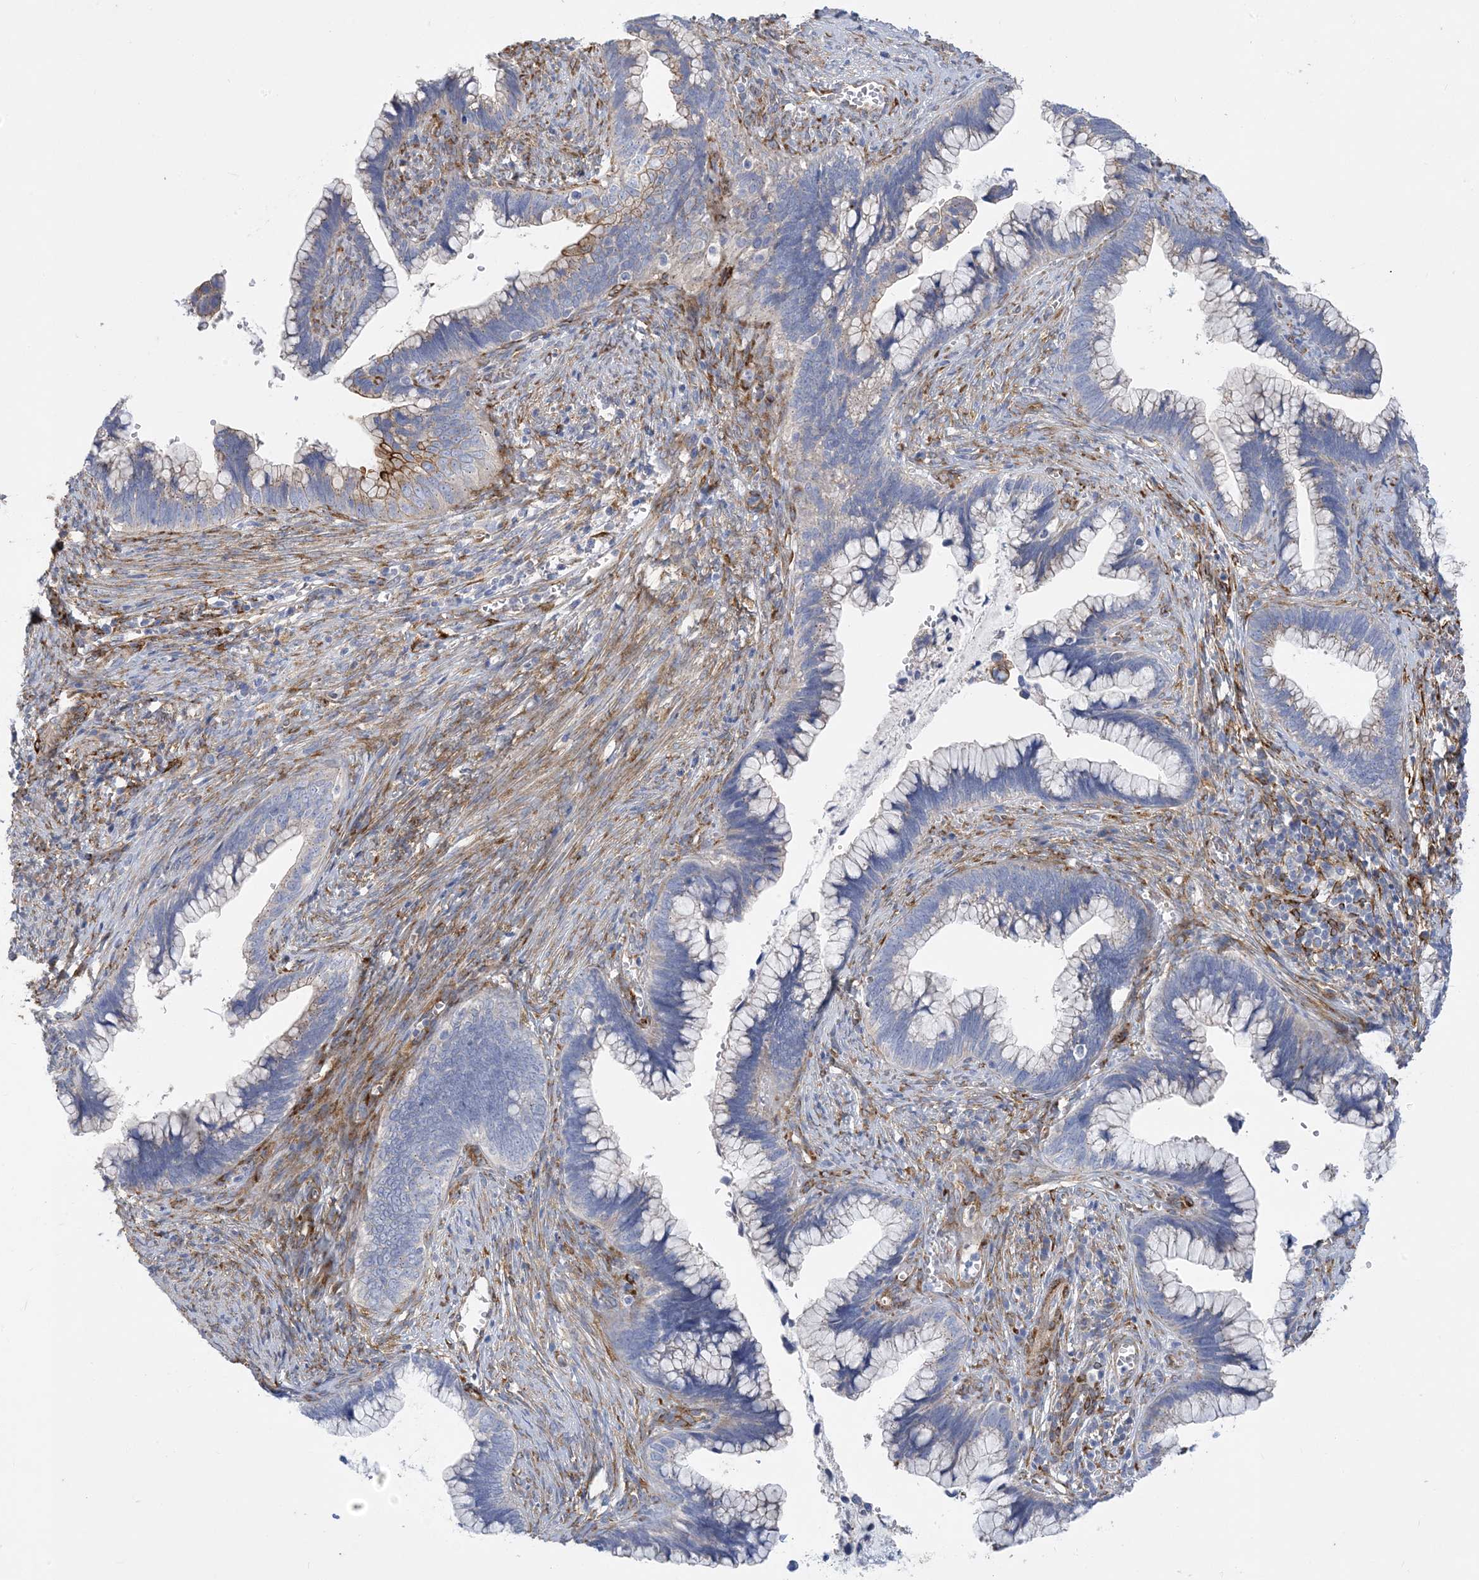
{"staining": {"intensity": "moderate", "quantity": "<25%", "location": "cytoplasmic/membranous"}, "tissue": "cervical cancer", "cell_type": "Tumor cells", "image_type": "cancer", "snomed": [{"axis": "morphology", "description": "Adenocarcinoma, NOS"}, {"axis": "topography", "description": "Cervix"}], "caption": "Protein staining of adenocarcinoma (cervical) tissue shows moderate cytoplasmic/membranous positivity in about <25% of tumor cells. (brown staining indicates protein expression, while blue staining denotes nuclei).", "gene": "RBMS3", "patient": {"sex": "female", "age": 44}}